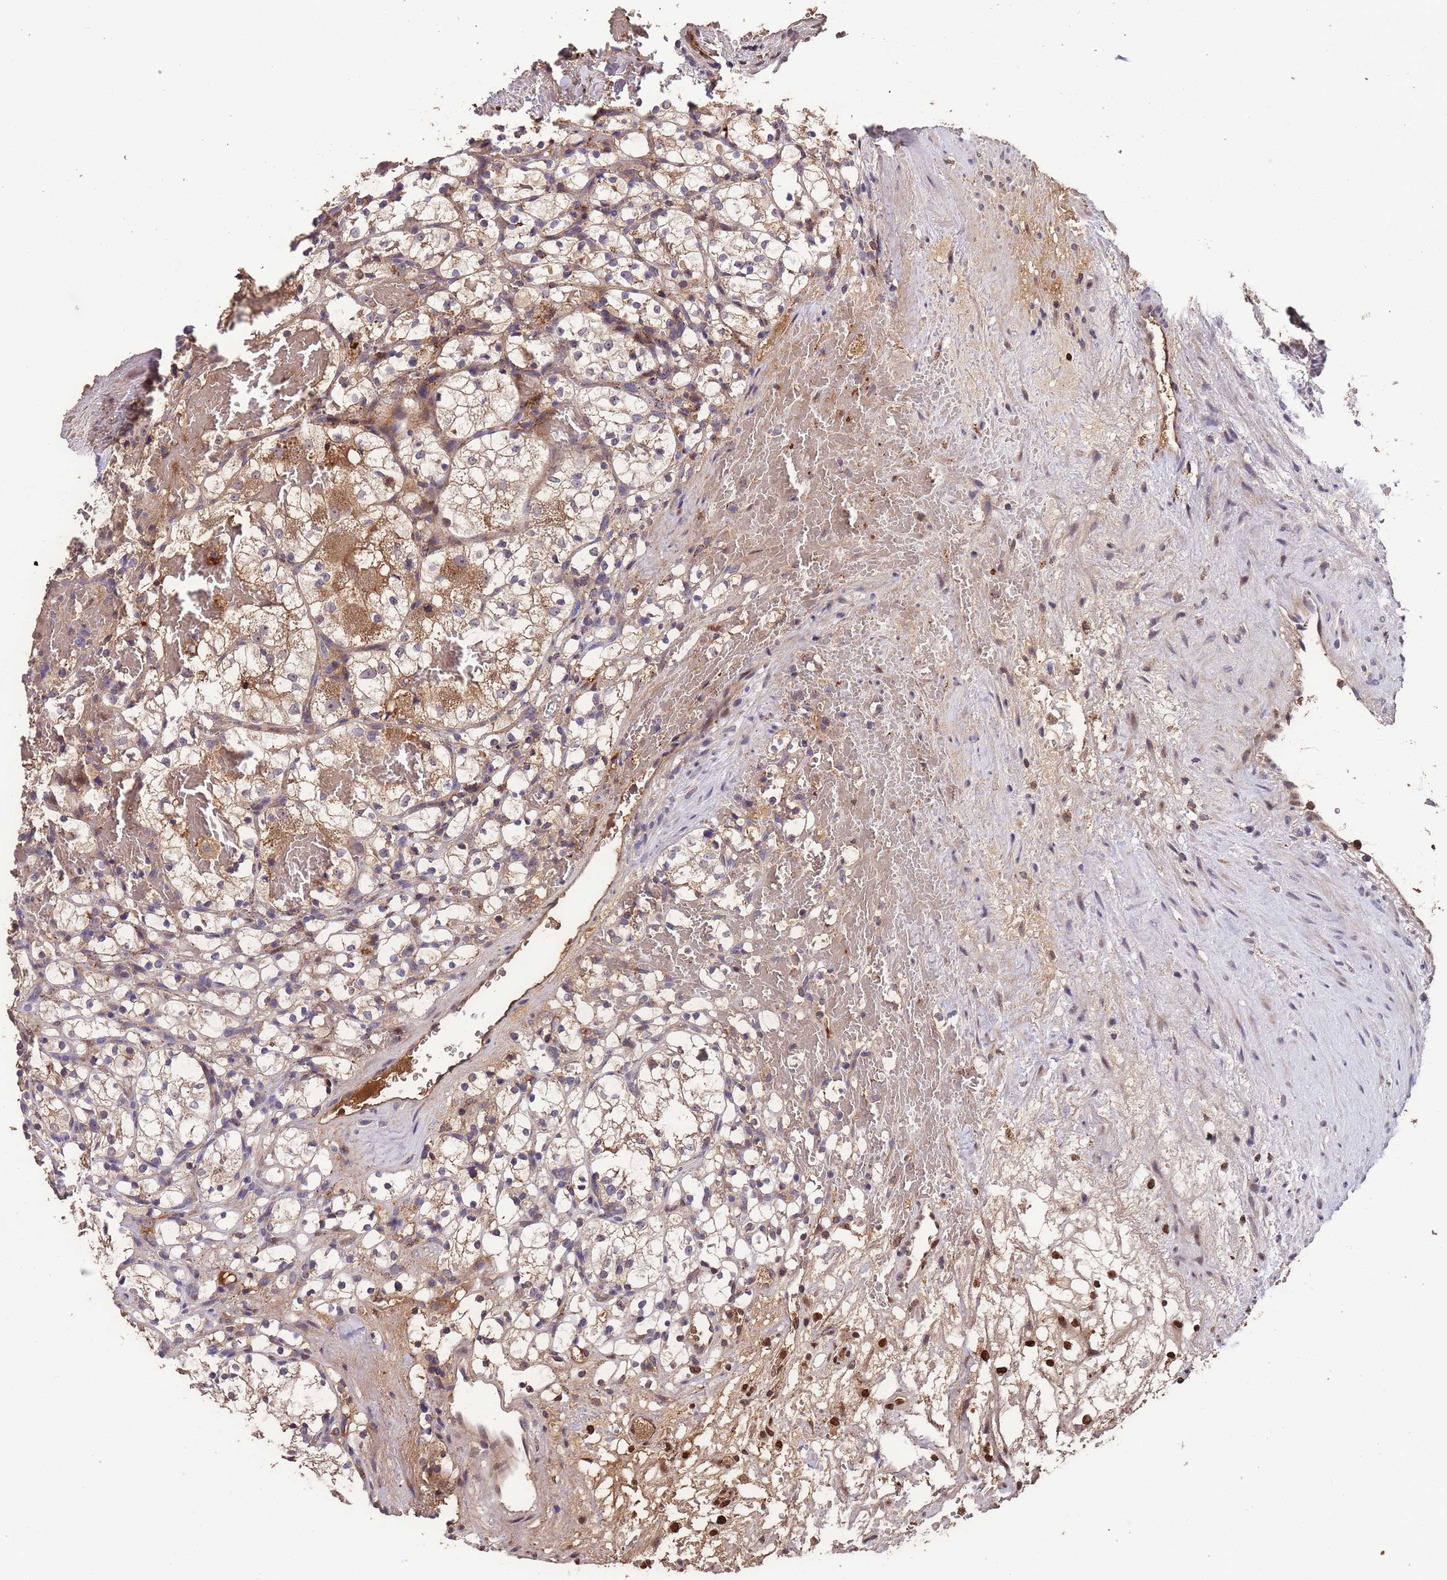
{"staining": {"intensity": "moderate", "quantity": "25%-75%", "location": "cytoplasmic/membranous,nuclear"}, "tissue": "renal cancer", "cell_type": "Tumor cells", "image_type": "cancer", "snomed": [{"axis": "morphology", "description": "Adenocarcinoma, NOS"}, {"axis": "topography", "description": "Kidney"}], "caption": "This is an image of immunohistochemistry staining of renal cancer (adenocarcinoma), which shows moderate staining in the cytoplasmic/membranous and nuclear of tumor cells.", "gene": "CCDC184", "patient": {"sex": "female", "age": 69}}